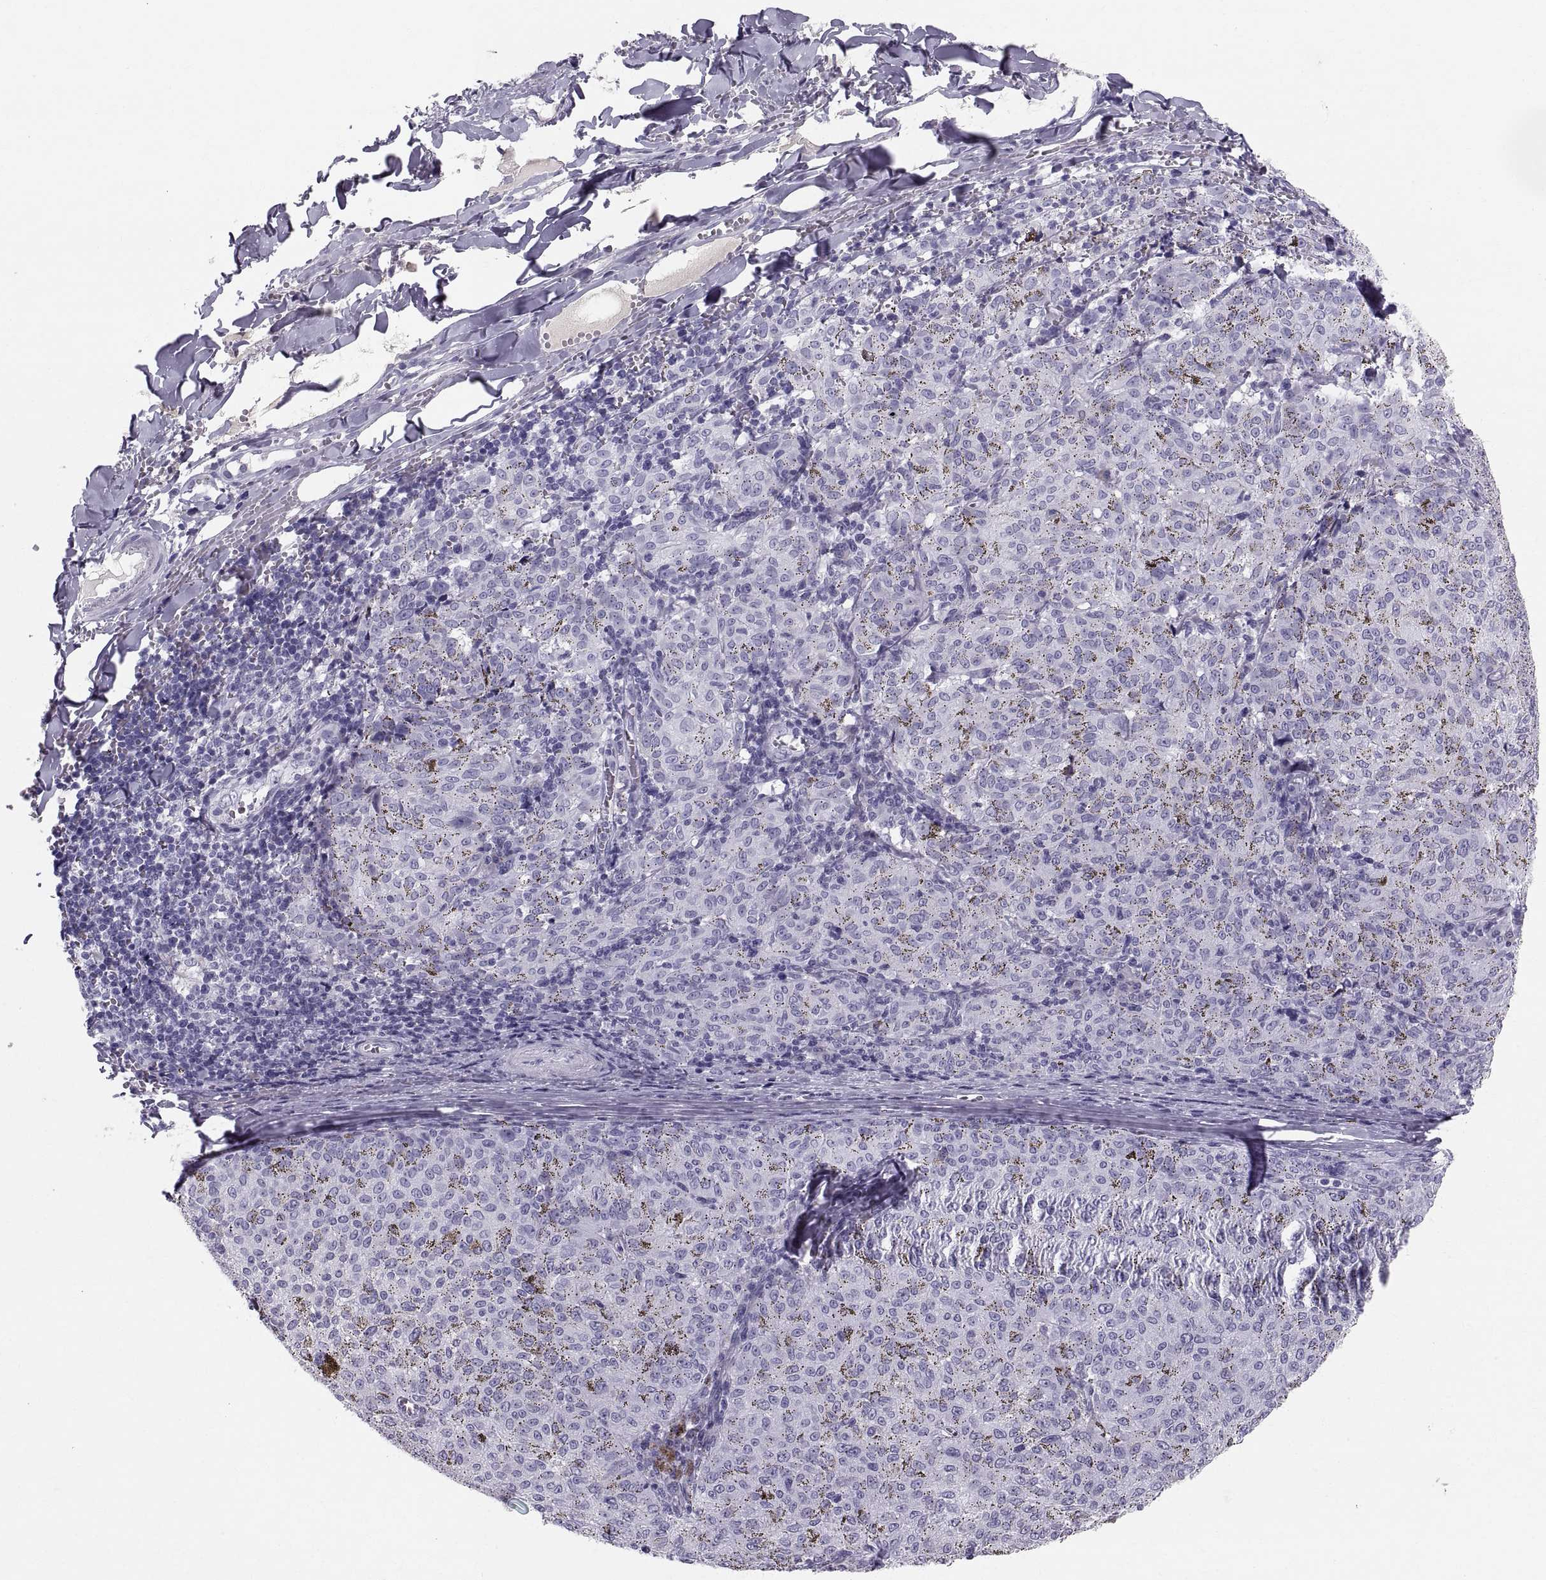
{"staining": {"intensity": "negative", "quantity": "none", "location": "none"}, "tissue": "melanoma", "cell_type": "Tumor cells", "image_type": "cancer", "snomed": [{"axis": "morphology", "description": "Malignant melanoma, NOS"}, {"axis": "topography", "description": "Skin"}], "caption": "This photomicrograph is of malignant melanoma stained with immunohistochemistry (IHC) to label a protein in brown with the nuclei are counter-stained blue. There is no staining in tumor cells.", "gene": "SLC22A6", "patient": {"sex": "female", "age": 72}}